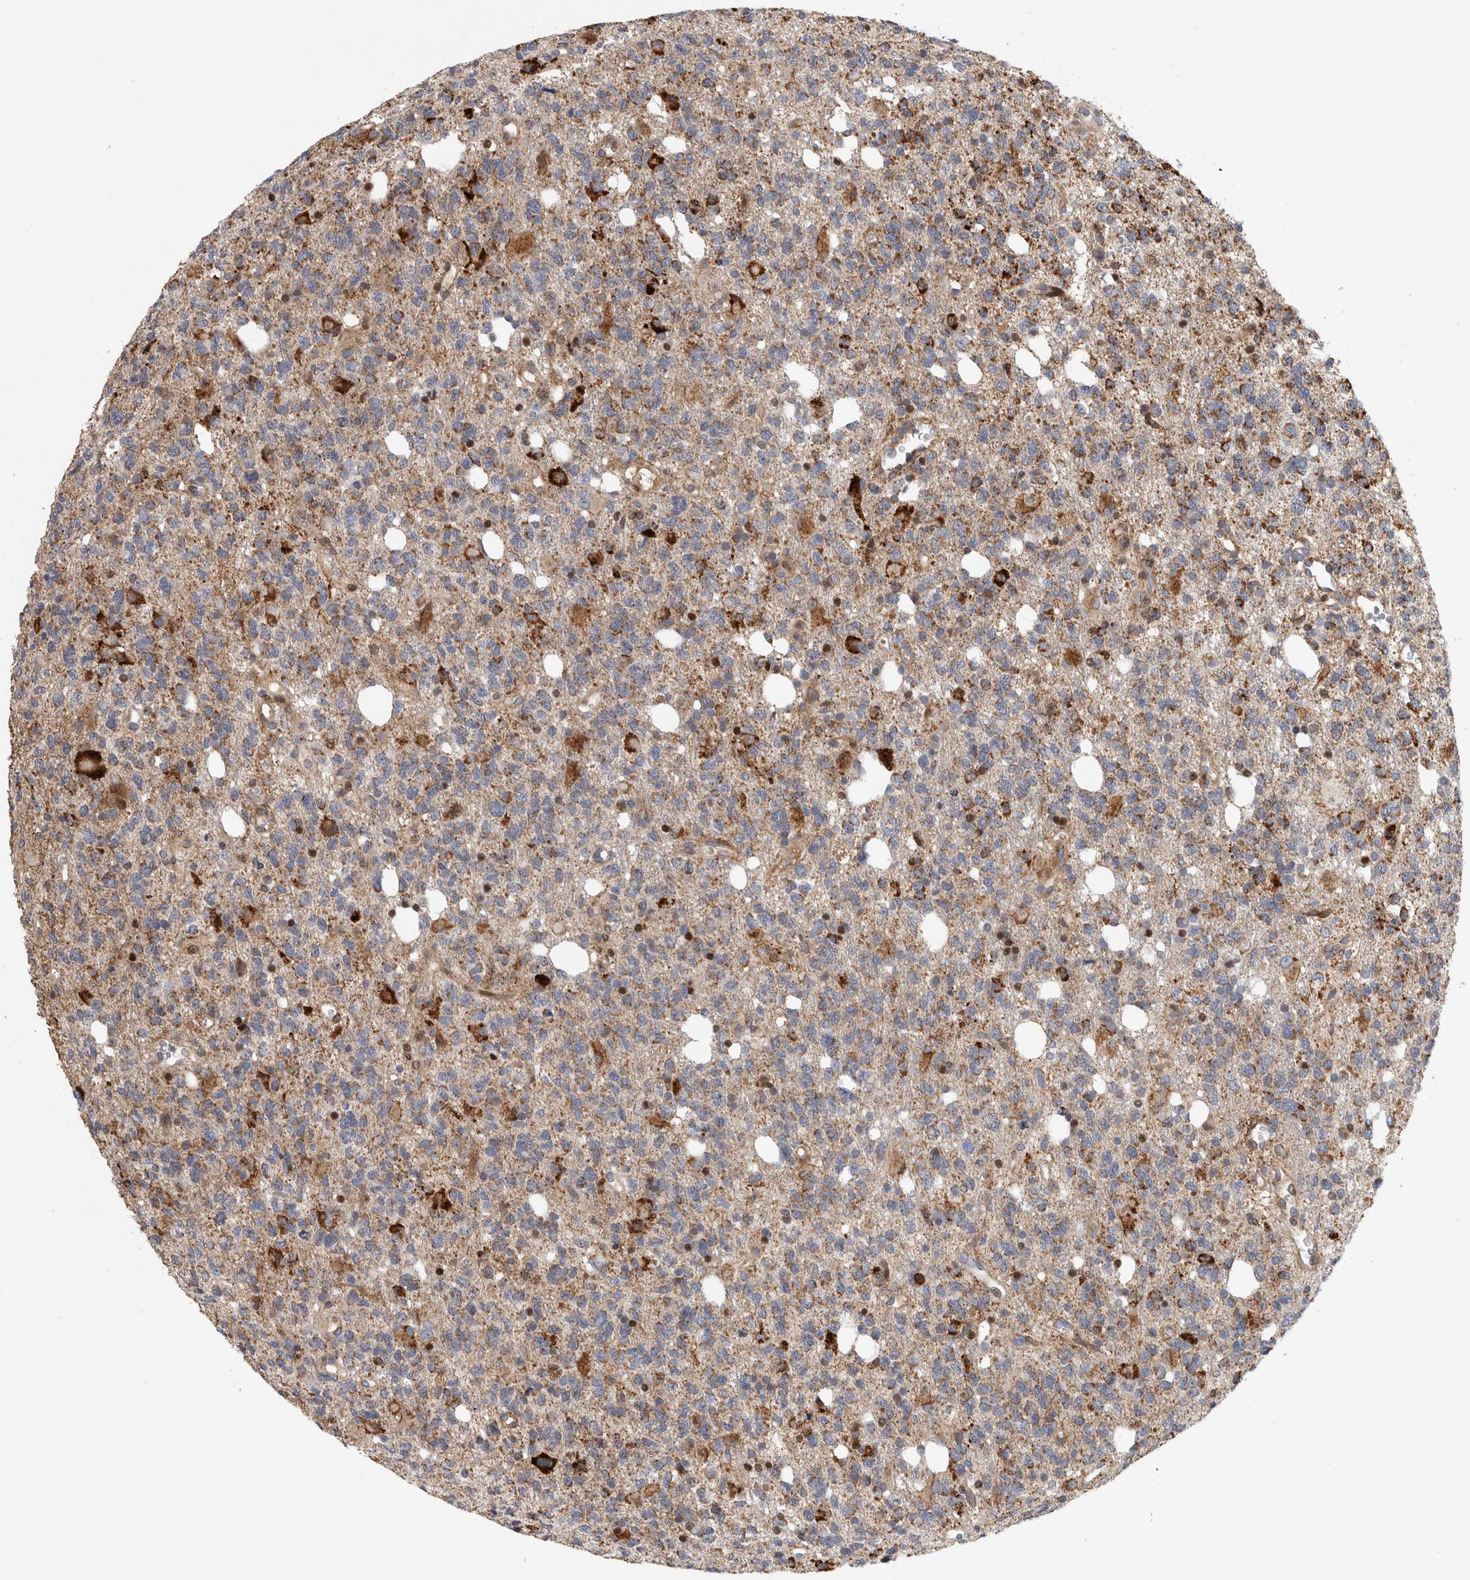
{"staining": {"intensity": "strong", "quantity": "<25%", "location": "cytoplasmic/membranous"}, "tissue": "glioma", "cell_type": "Tumor cells", "image_type": "cancer", "snomed": [{"axis": "morphology", "description": "Glioma, malignant, High grade"}, {"axis": "topography", "description": "Brain"}], "caption": "The image exhibits a brown stain indicating the presence of a protein in the cytoplasmic/membranous of tumor cells in high-grade glioma (malignant). (Stains: DAB (3,3'-diaminobenzidine) in brown, nuclei in blue, Microscopy: brightfield microscopy at high magnification).", "gene": "RBM48", "patient": {"sex": "female", "age": 62}}